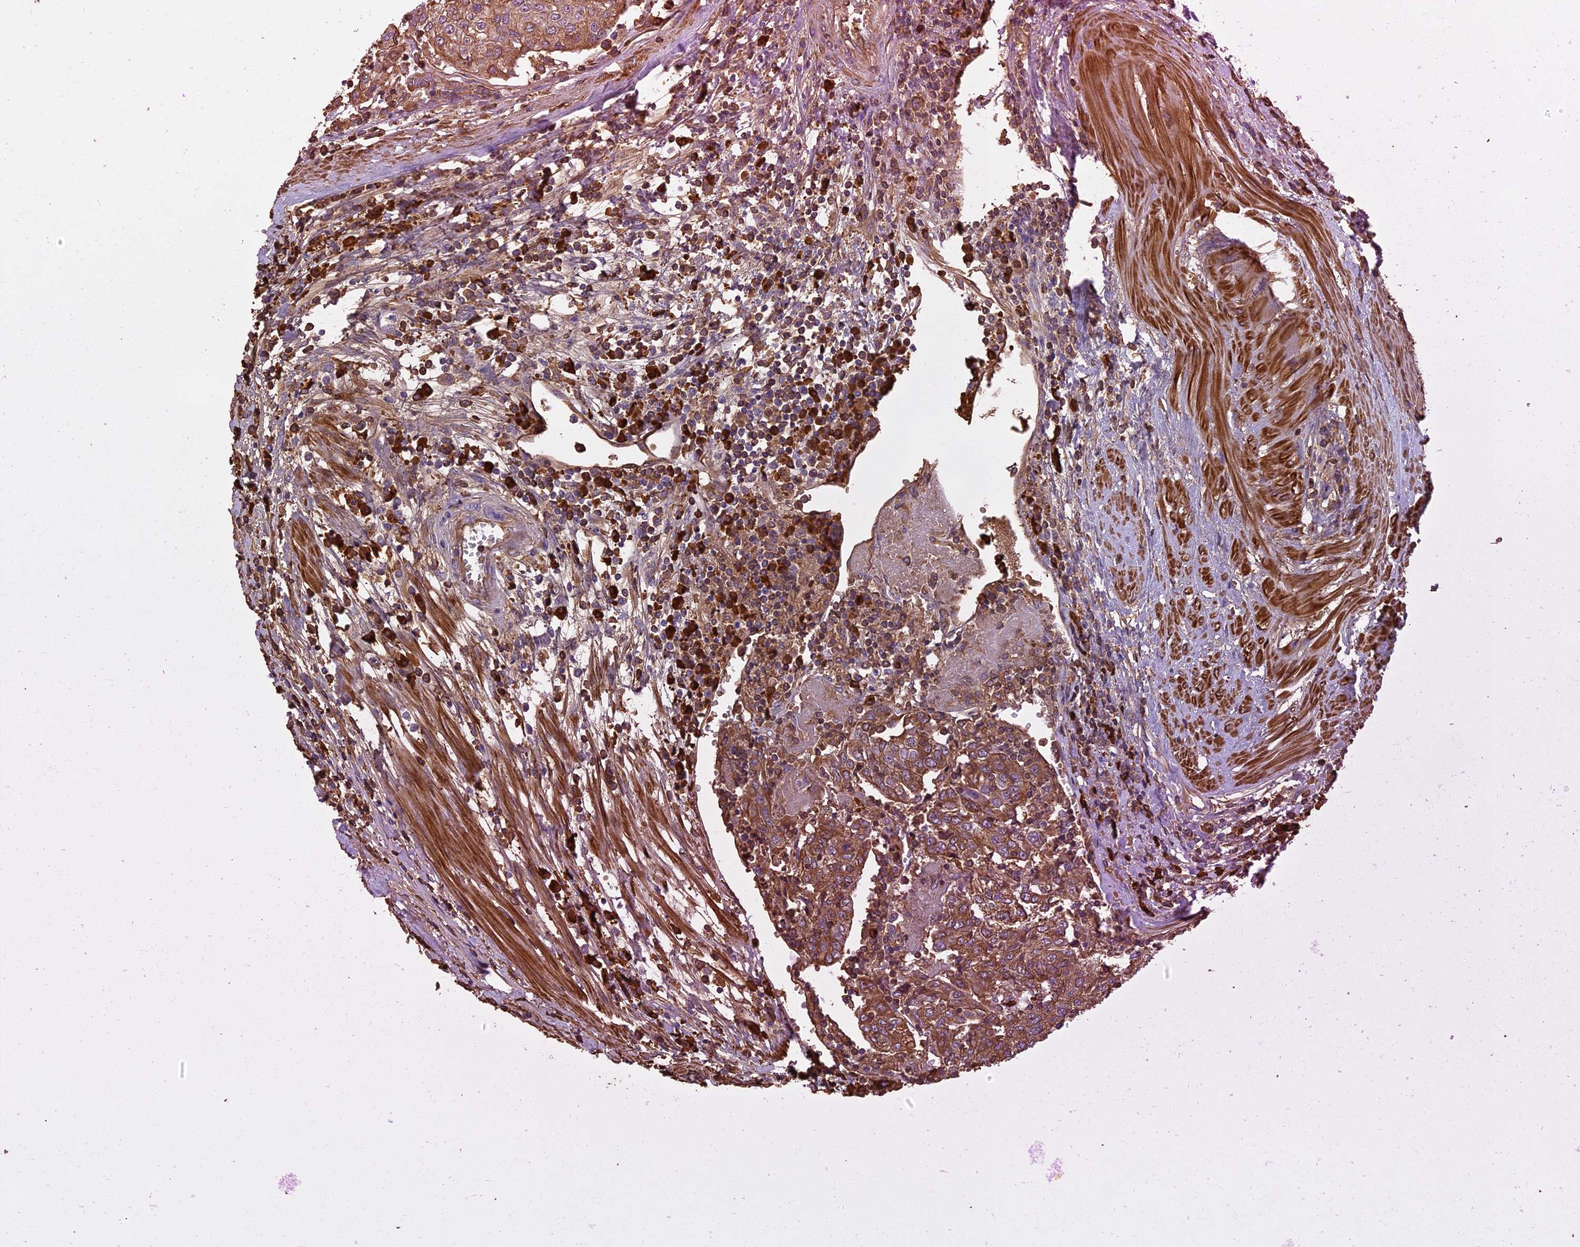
{"staining": {"intensity": "strong", "quantity": ">75%", "location": "cytoplasmic/membranous"}, "tissue": "urothelial cancer", "cell_type": "Tumor cells", "image_type": "cancer", "snomed": [{"axis": "morphology", "description": "Urothelial carcinoma, High grade"}, {"axis": "topography", "description": "Urinary bladder"}], "caption": "High-magnification brightfield microscopy of urothelial cancer stained with DAB (3,3'-diaminobenzidine) (brown) and counterstained with hematoxylin (blue). tumor cells exhibit strong cytoplasmic/membranous positivity is present in approximately>75% of cells. (brown staining indicates protein expression, while blue staining denotes nuclei).", "gene": "ERMAP", "patient": {"sex": "female", "age": 85}}